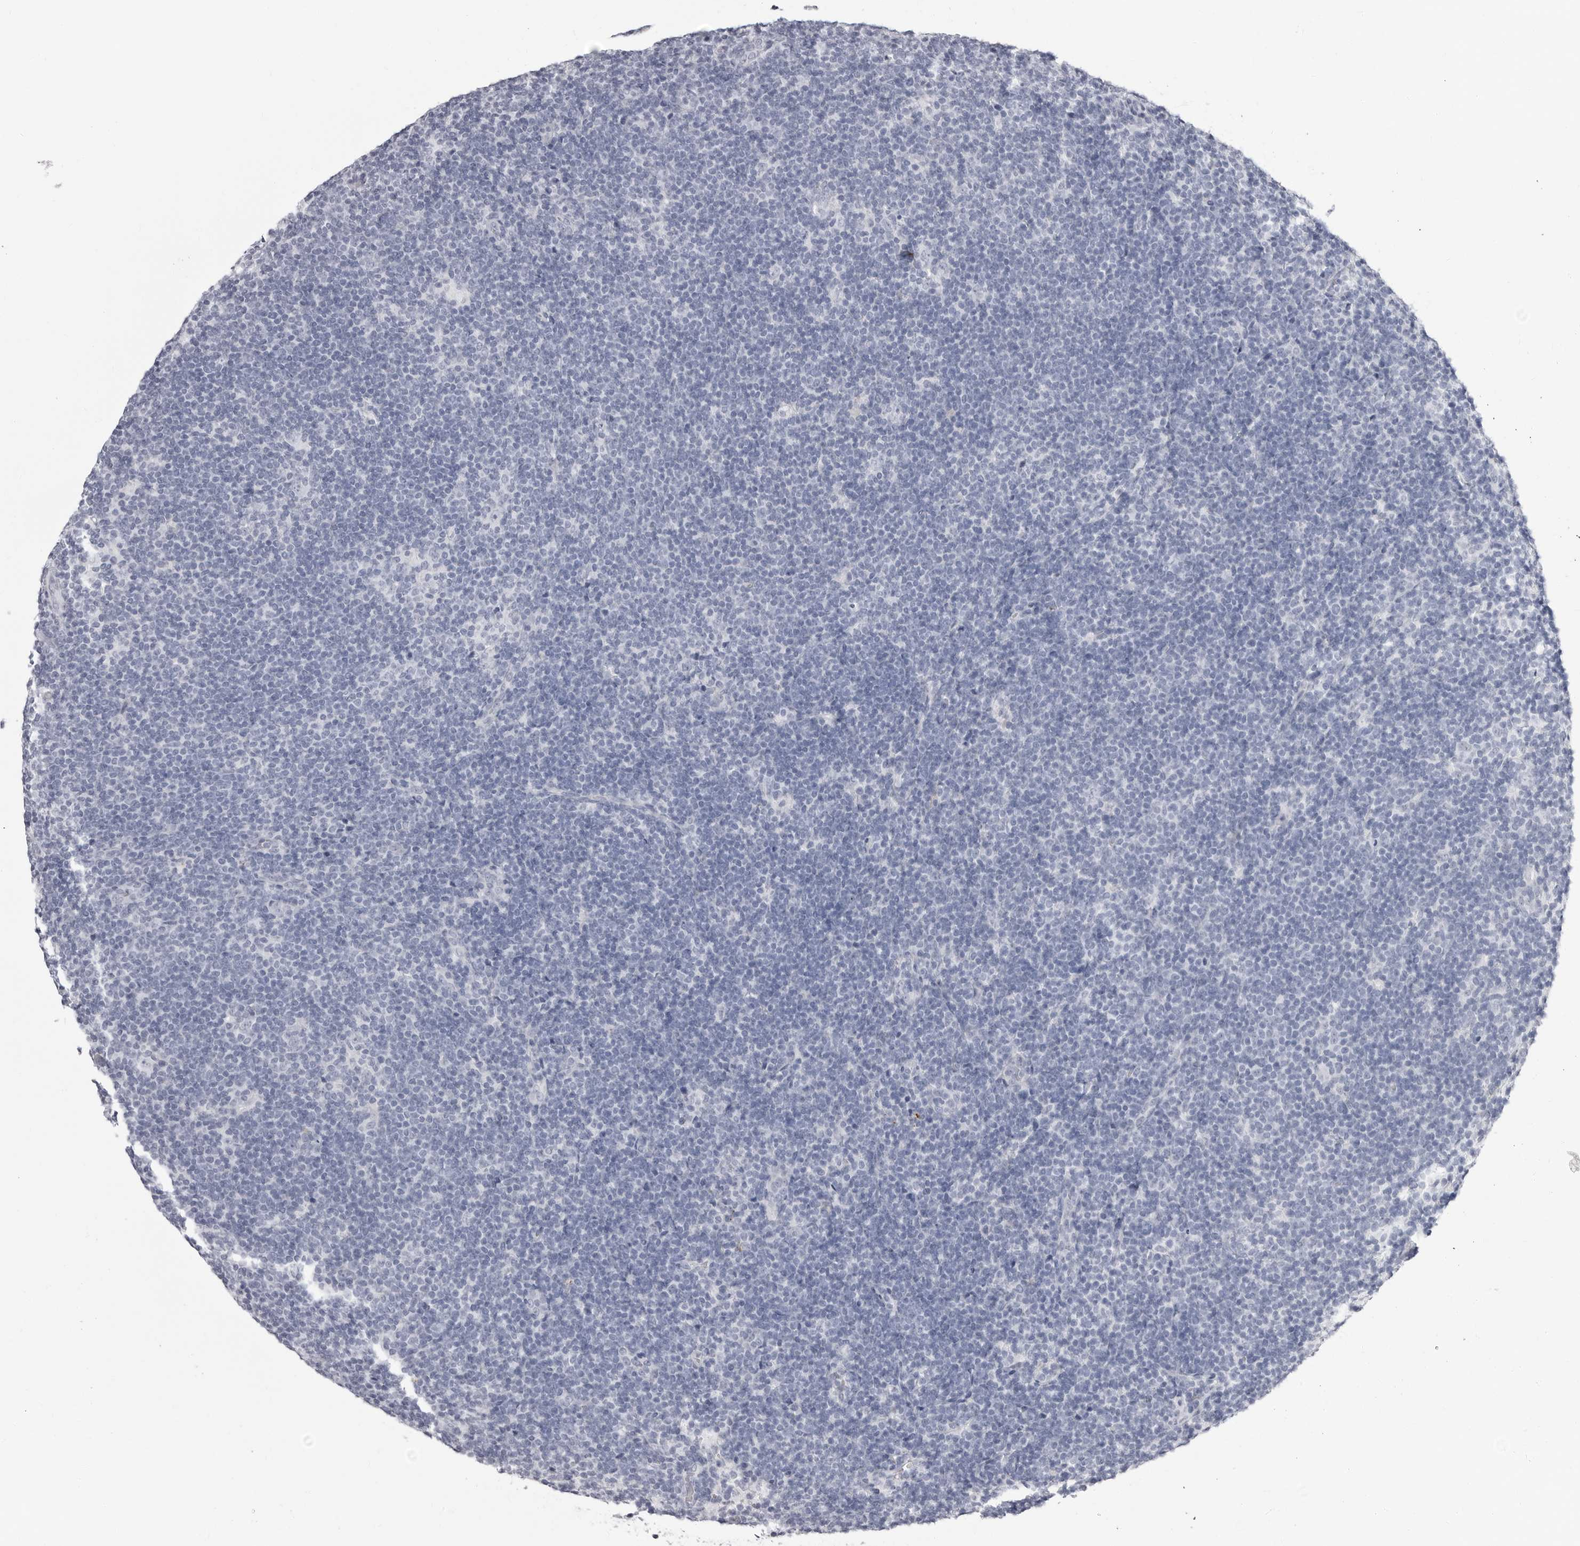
{"staining": {"intensity": "negative", "quantity": "none", "location": "none"}, "tissue": "lymphoma", "cell_type": "Tumor cells", "image_type": "cancer", "snomed": [{"axis": "morphology", "description": "Hodgkin's disease, NOS"}, {"axis": "topography", "description": "Lymph node"}], "caption": "This is an immunohistochemistry image of lymphoma. There is no positivity in tumor cells.", "gene": "ERICH3", "patient": {"sex": "female", "age": 57}}